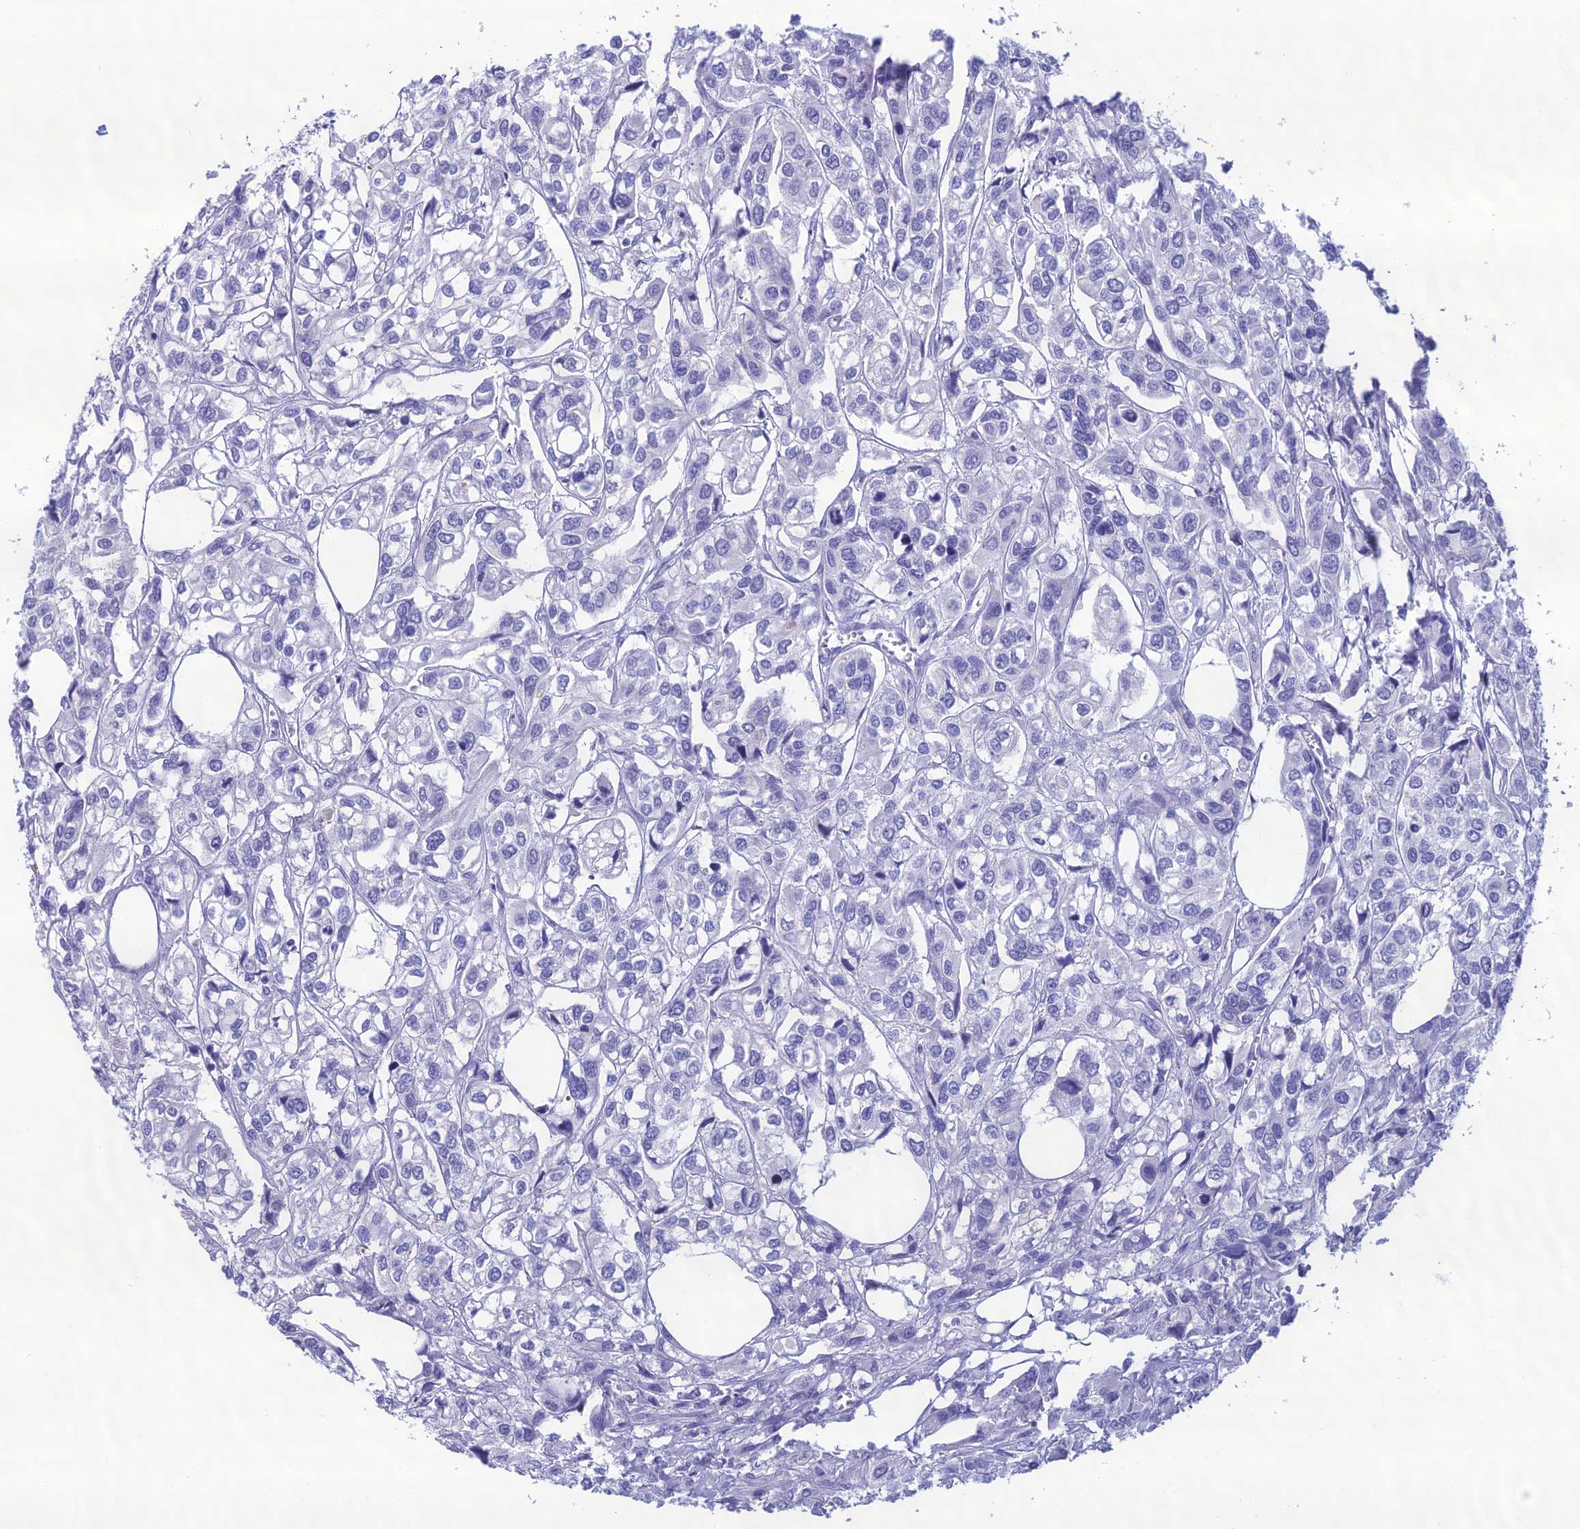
{"staining": {"intensity": "negative", "quantity": "none", "location": "none"}, "tissue": "urothelial cancer", "cell_type": "Tumor cells", "image_type": "cancer", "snomed": [{"axis": "morphology", "description": "Urothelial carcinoma, High grade"}, {"axis": "topography", "description": "Urinary bladder"}], "caption": "Immunohistochemistry (IHC) of urothelial carcinoma (high-grade) shows no staining in tumor cells.", "gene": "CRB2", "patient": {"sex": "male", "age": 67}}